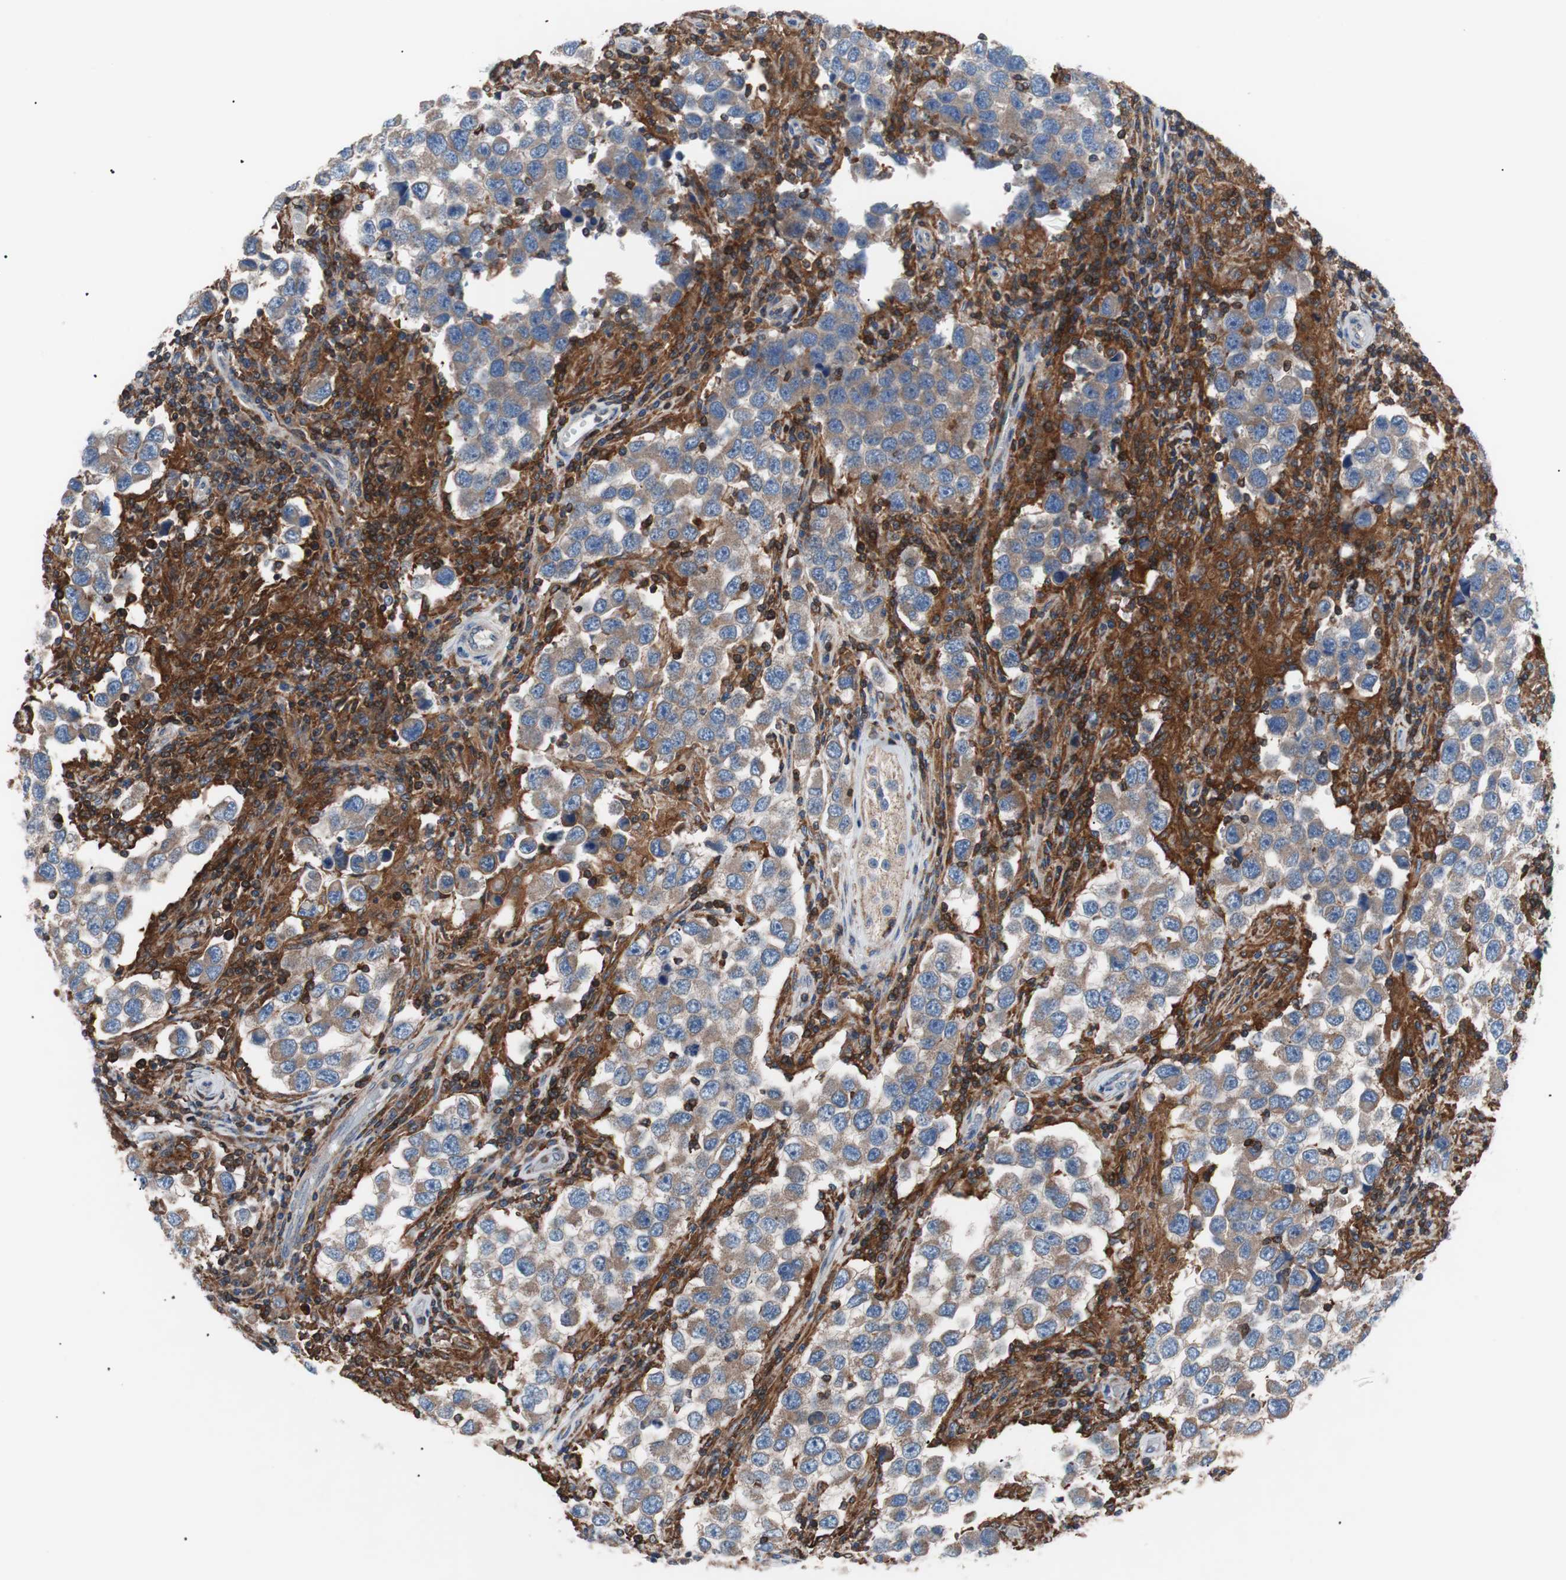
{"staining": {"intensity": "moderate", "quantity": ">75%", "location": "cytoplasmic/membranous"}, "tissue": "testis cancer", "cell_type": "Tumor cells", "image_type": "cancer", "snomed": [{"axis": "morphology", "description": "Carcinoma, Embryonal, NOS"}, {"axis": "topography", "description": "Testis"}], "caption": "Protein staining of testis embryonal carcinoma tissue shows moderate cytoplasmic/membranous expression in about >75% of tumor cells.", "gene": "PIK3R1", "patient": {"sex": "male", "age": 21}}